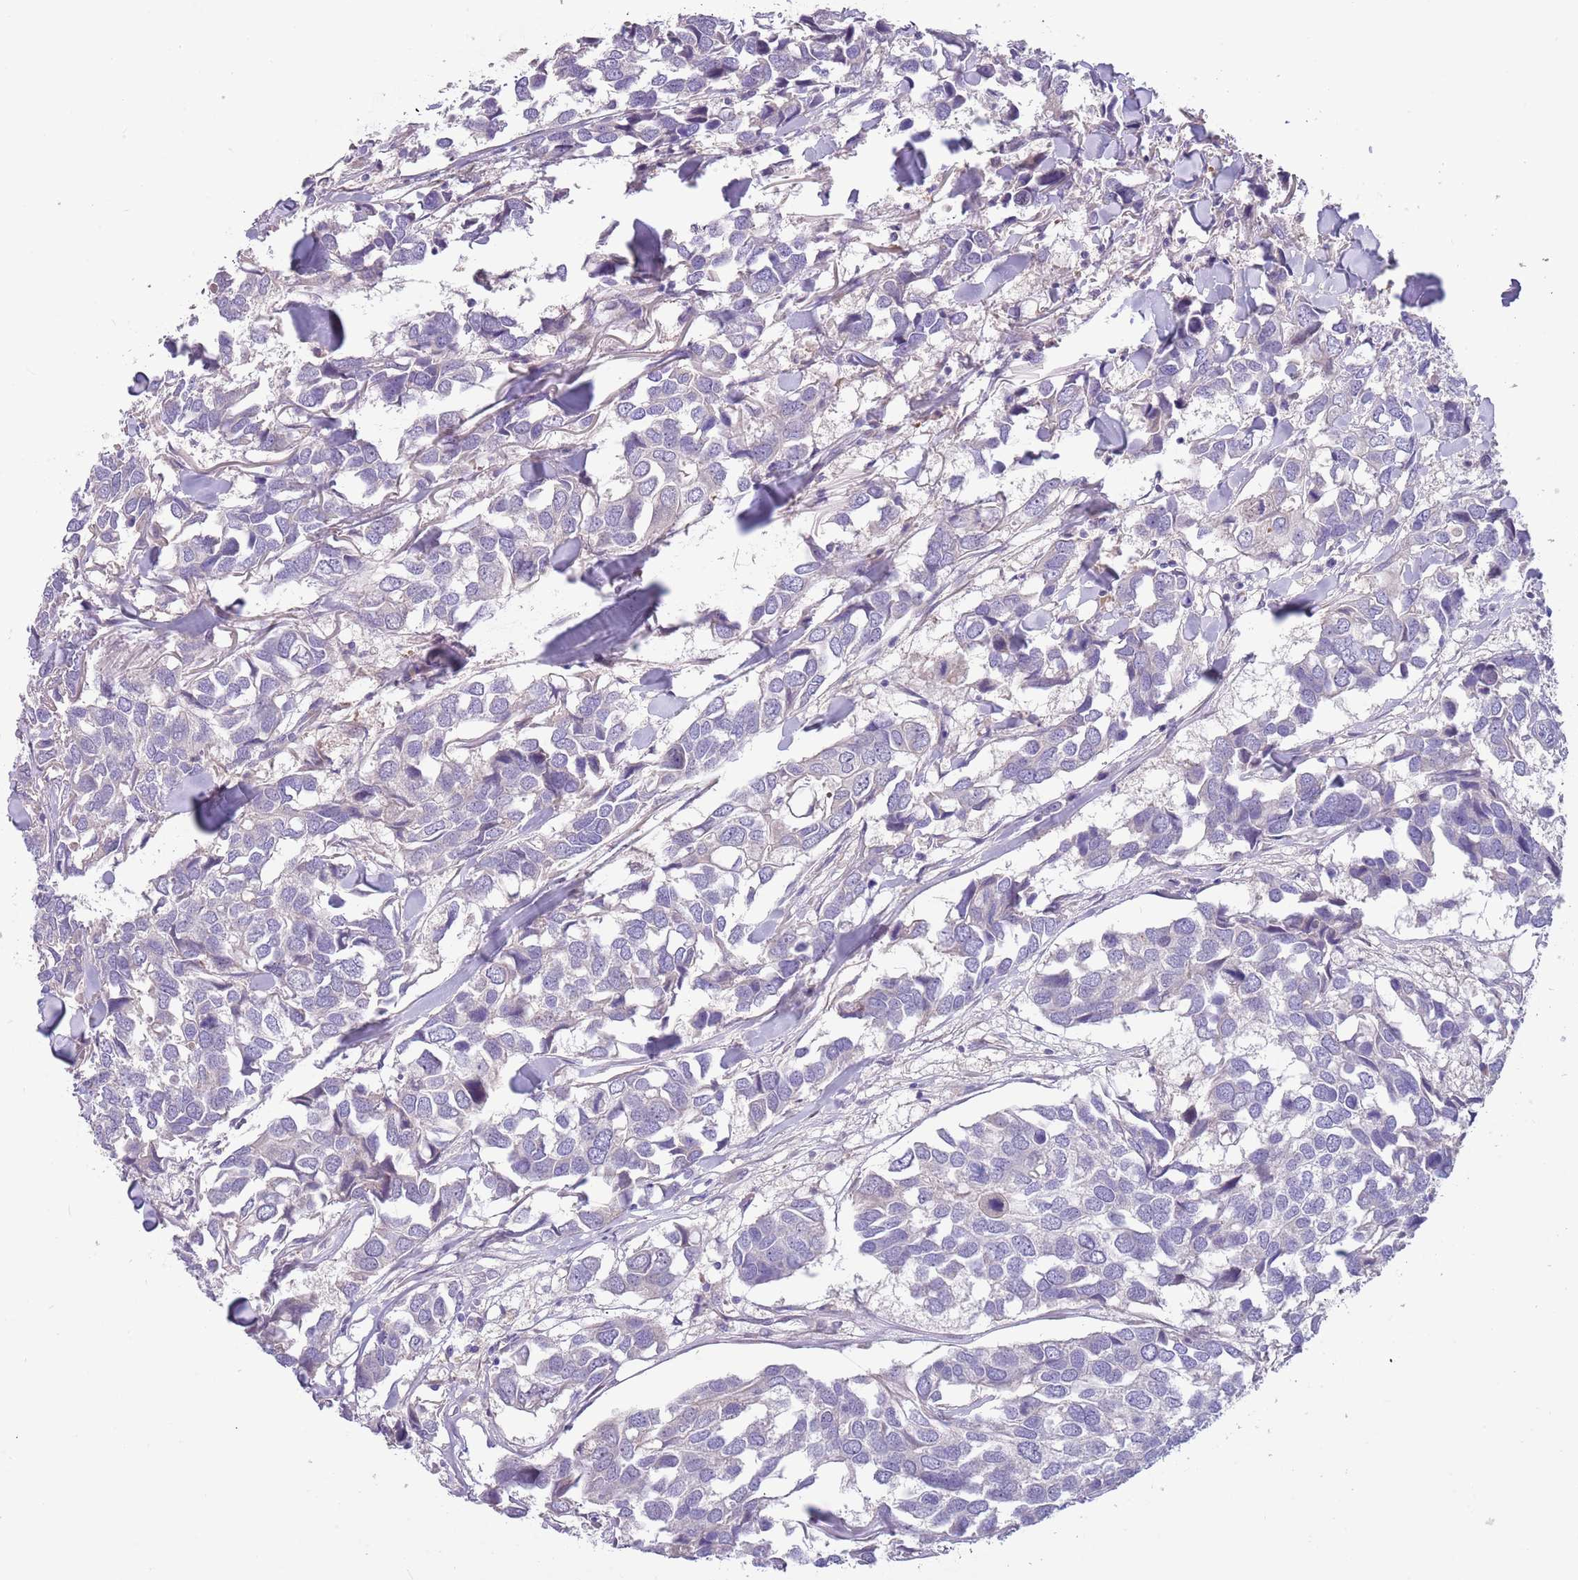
{"staining": {"intensity": "negative", "quantity": "none", "location": "none"}, "tissue": "breast cancer", "cell_type": "Tumor cells", "image_type": "cancer", "snomed": [{"axis": "morphology", "description": "Duct carcinoma"}, {"axis": "topography", "description": "Breast"}], "caption": "Image shows no significant protein staining in tumor cells of breast cancer. The staining was performed using DAB (3,3'-diaminobenzidine) to visualize the protein expression in brown, while the nuclei were stained in blue with hematoxylin (Magnification: 20x).", "gene": "CABYR", "patient": {"sex": "female", "age": 83}}